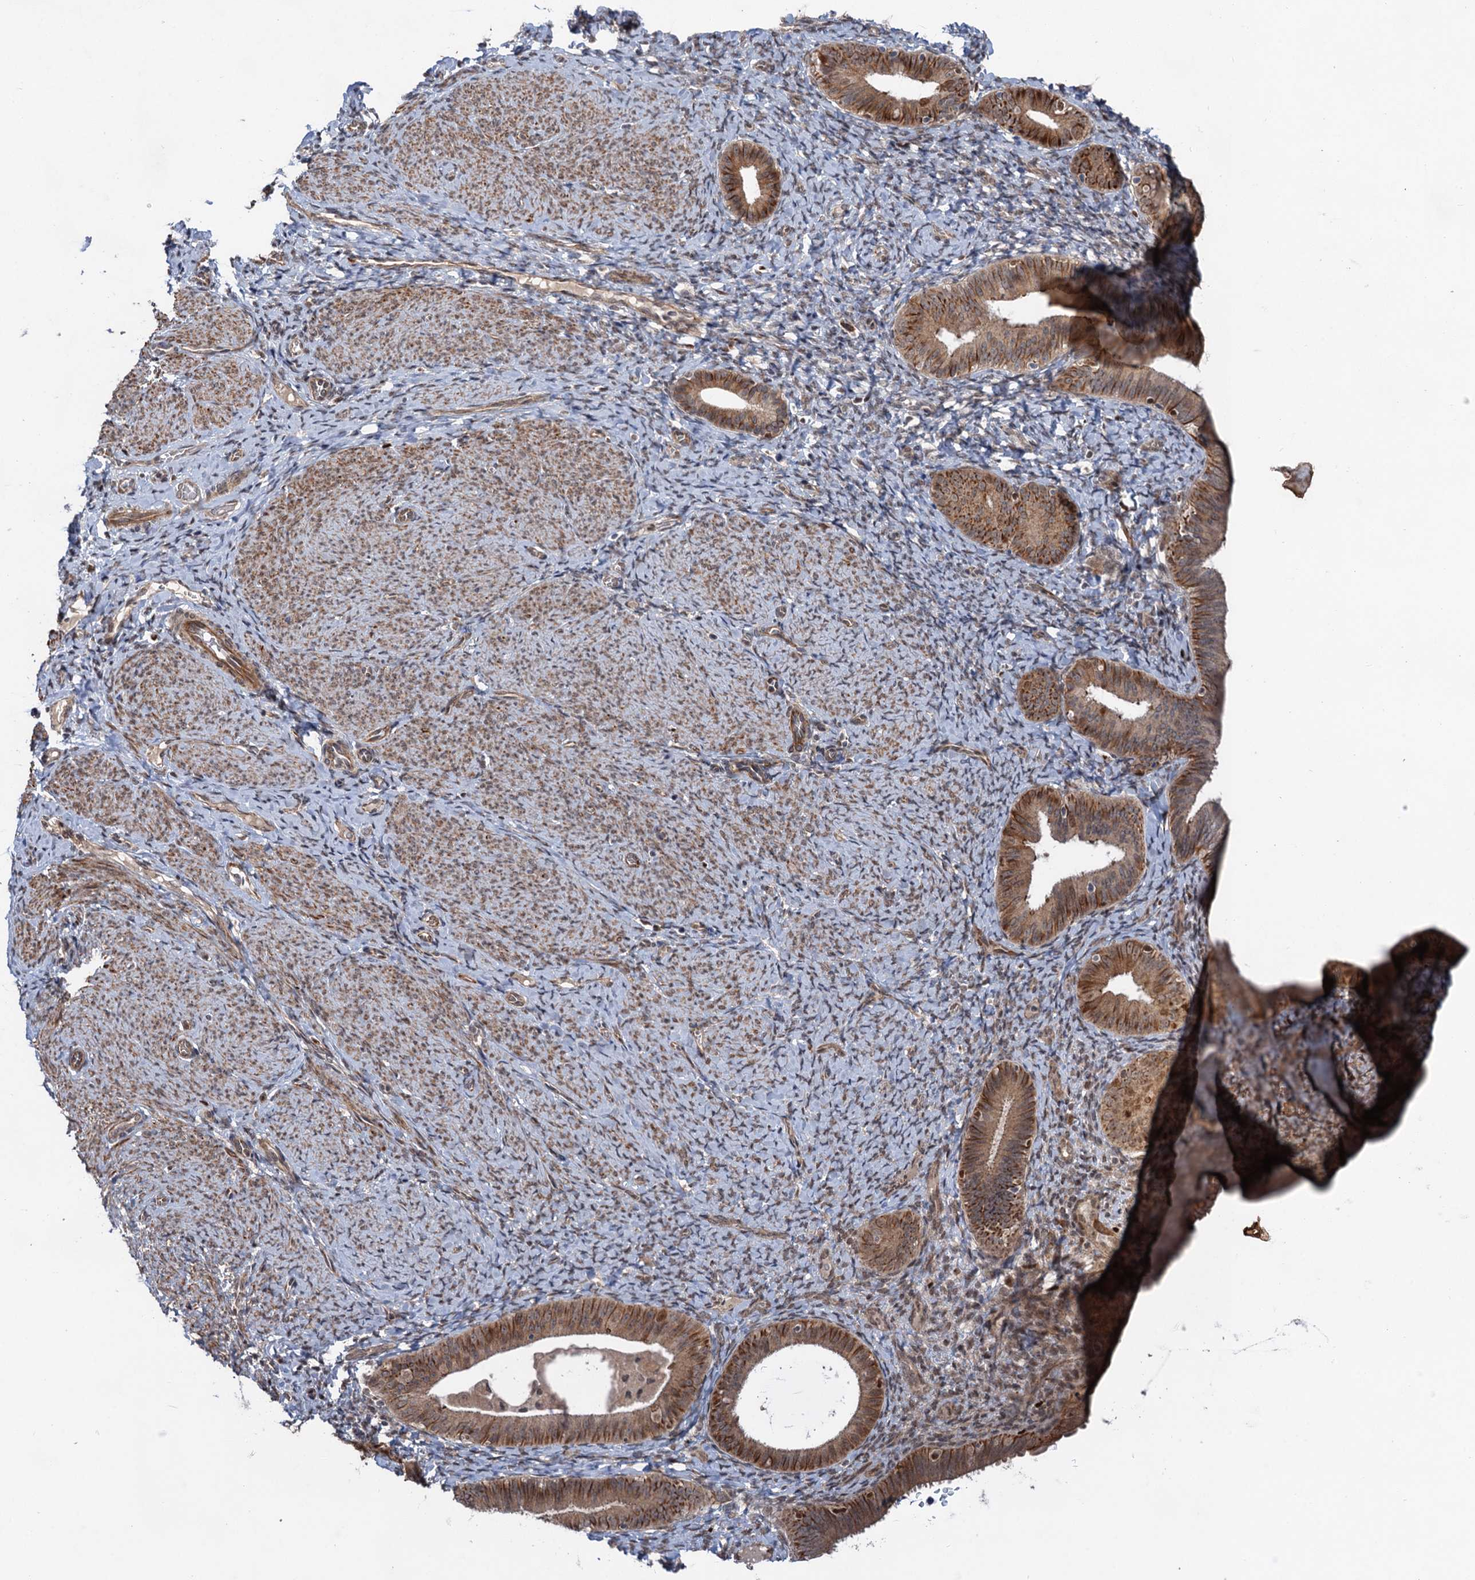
{"staining": {"intensity": "weak", "quantity": "25%-75%", "location": "cytoplasmic/membranous,nuclear"}, "tissue": "endometrium", "cell_type": "Cells in endometrial stroma", "image_type": "normal", "snomed": [{"axis": "morphology", "description": "Normal tissue, NOS"}, {"axis": "topography", "description": "Endometrium"}], "caption": "Protein expression by immunohistochemistry displays weak cytoplasmic/membranous,nuclear positivity in about 25%-75% of cells in endometrial stroma in unremarkable endometrium. (IHC, brightfield microscopy, high magnification).", "gene": "TTC31", "patient": {"sex": "female", "age": 65}}